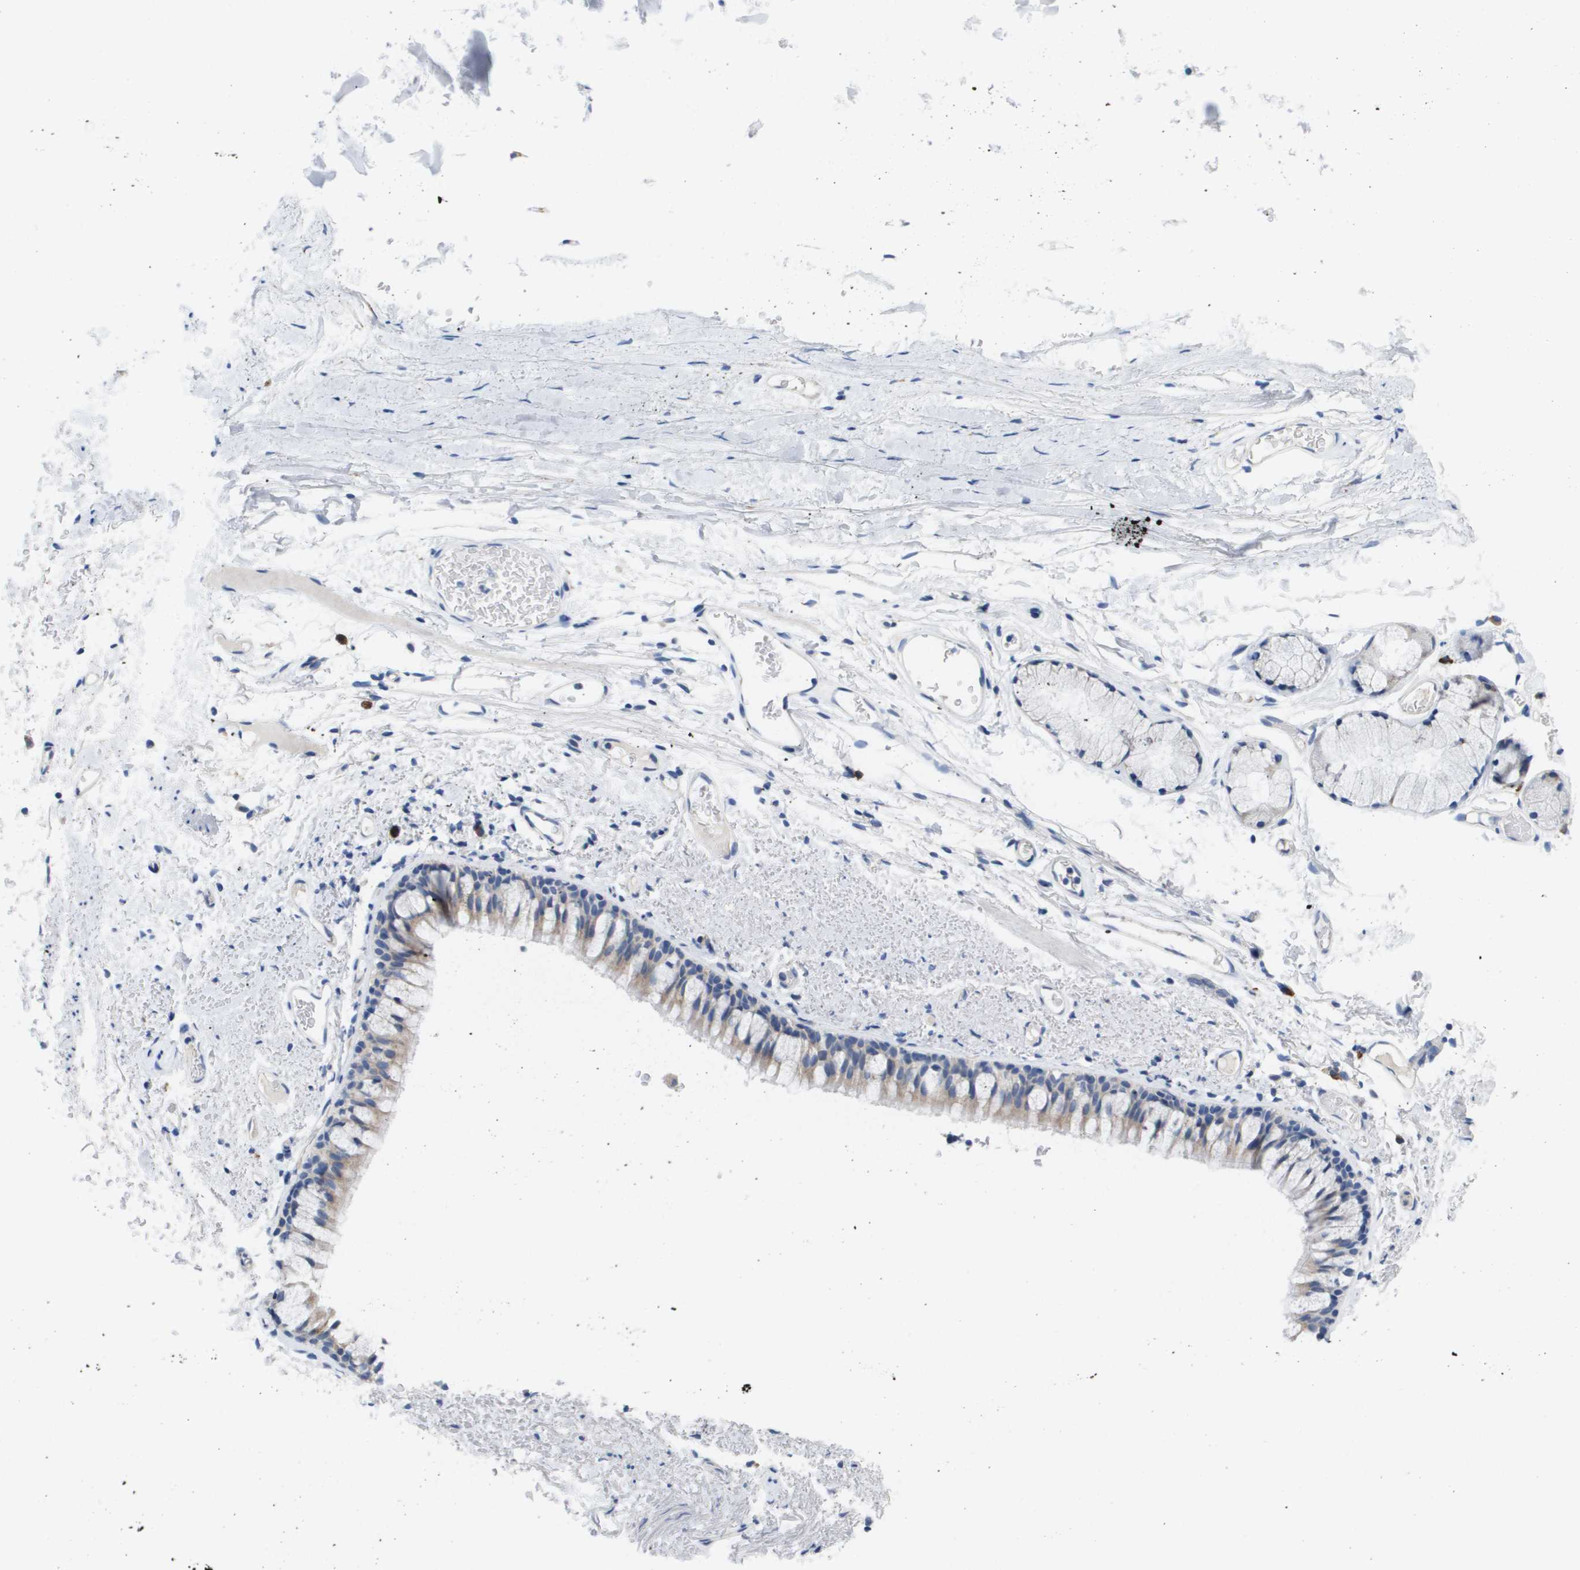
{"staining": {"intensity": "weak", "quantity": "25%-75%", "location": "cytoplasmic/membranous"}, "tissue": "bronchus", "cell_type": "Respiratory epithelial cells", "image_type": "normal", "snomed": [{"axis": "morphology", "description": "Normal tissue, NOS"}, {"axis": "topography", "description": "Bronchus"}], "caption": "Bronchus stained for a protein exhibits weak cytoplasmic/membranous positivity in respiratory epithelial cells. (brown staining indicates protein expression, while blue staining denotes nuclei).", "gene": "CD3G", "patient": {"sex": "female", "age": 73}}